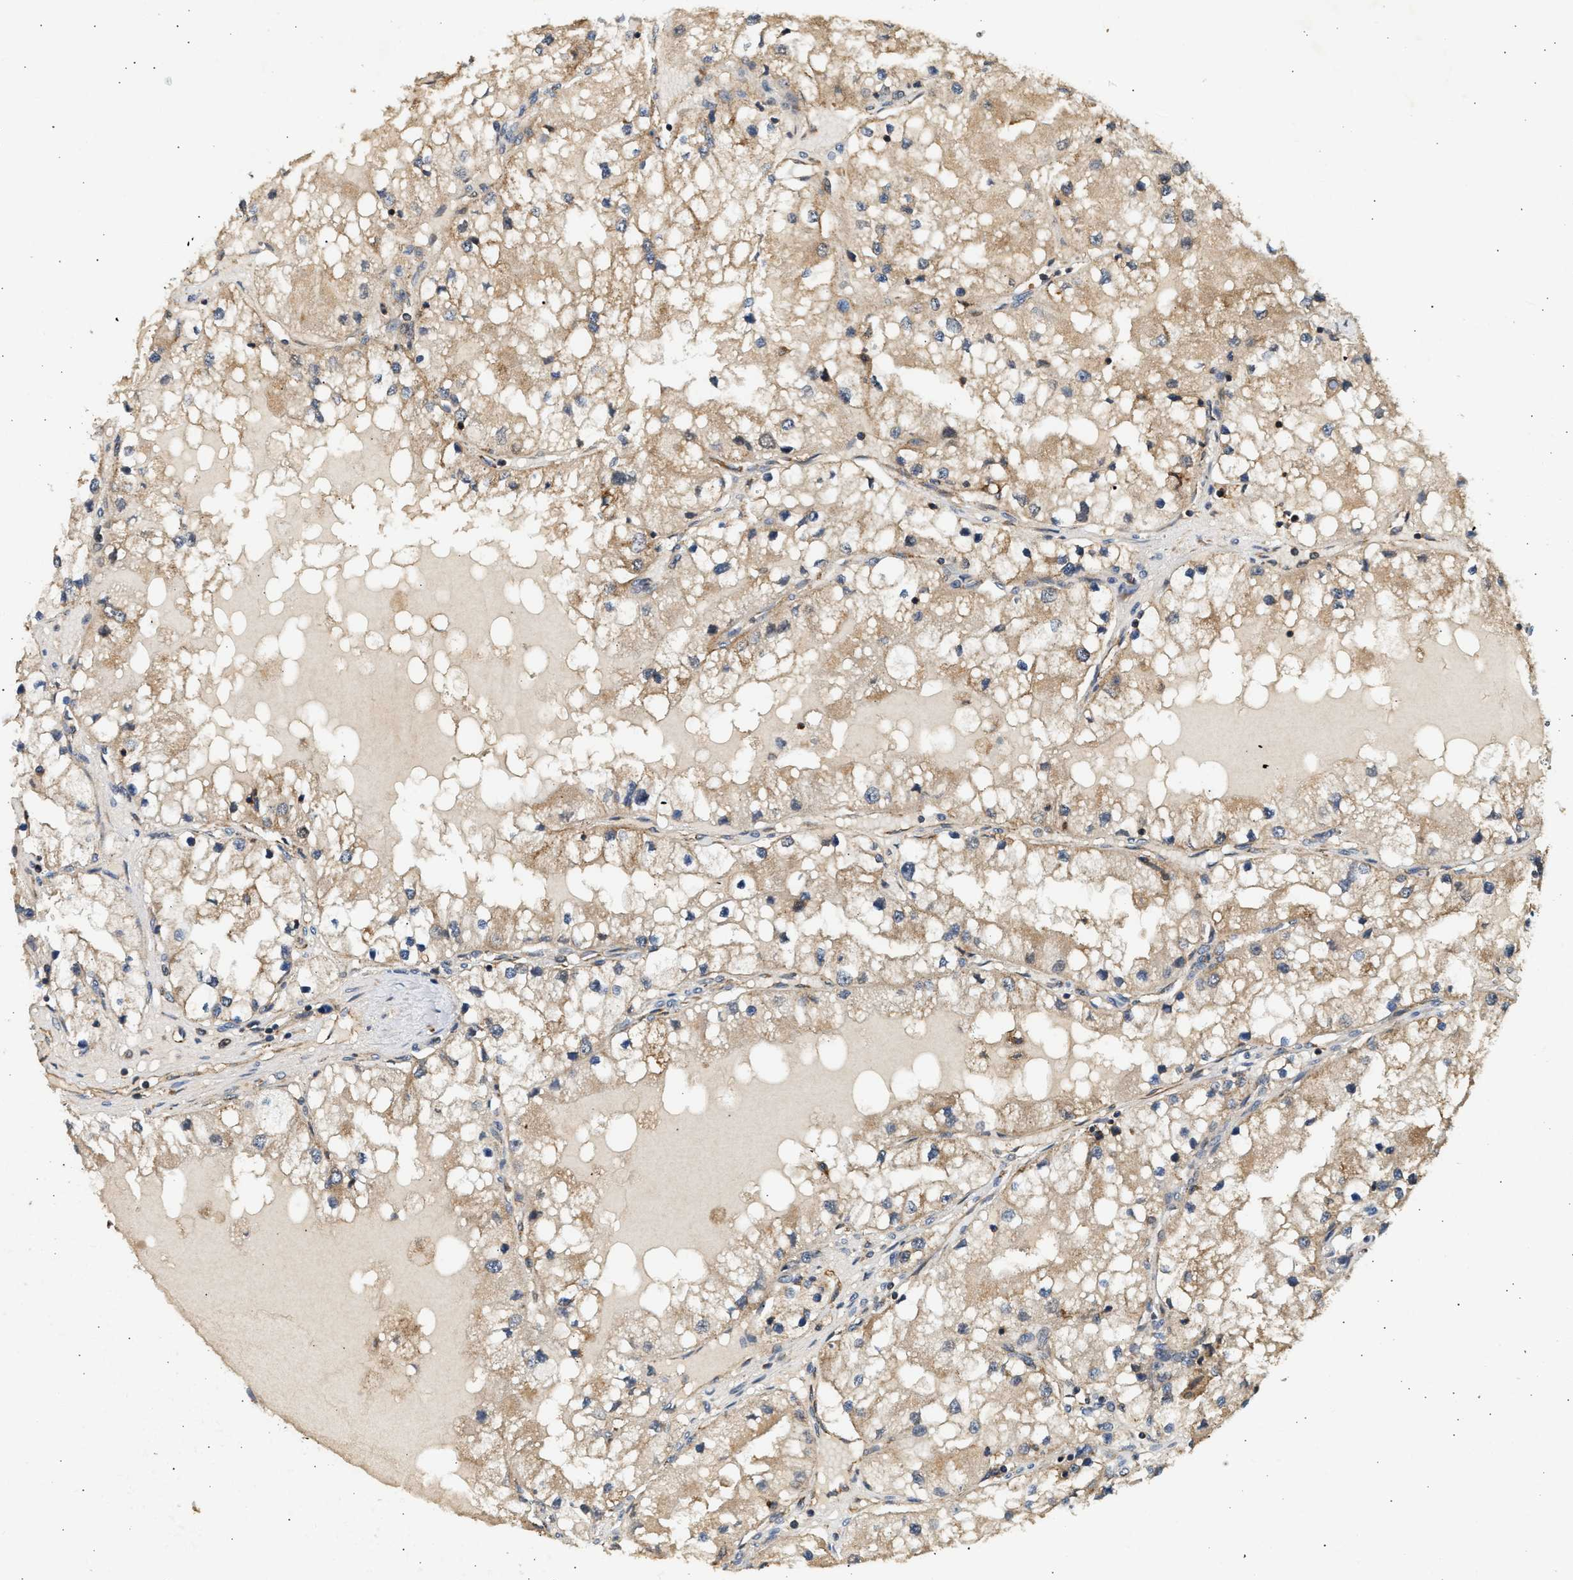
{"staining": {"intensity": "weak", "quantity": "25%-75%", "location": "cytoplasmic/membranous"}, "tissue": "renal cancer", "cell_type": "Tumor cells", "image_type": "cancer", "snomed": [{"axis": "morphology", "description": "Adenocarcinoma, NOS"}, {"axis": "topography", "description": "Kidney"}], "caption": "Protein analysis of renal cancer (adenocarcinoma) tissue exhibits weak cytoplasmic/membranous expression in about 25%-75% of tumor cells. (IHC, brightfield microscopy, high magnification).", "gene": "DUSP14", "patient": {"sex": "male", "age": 68}}